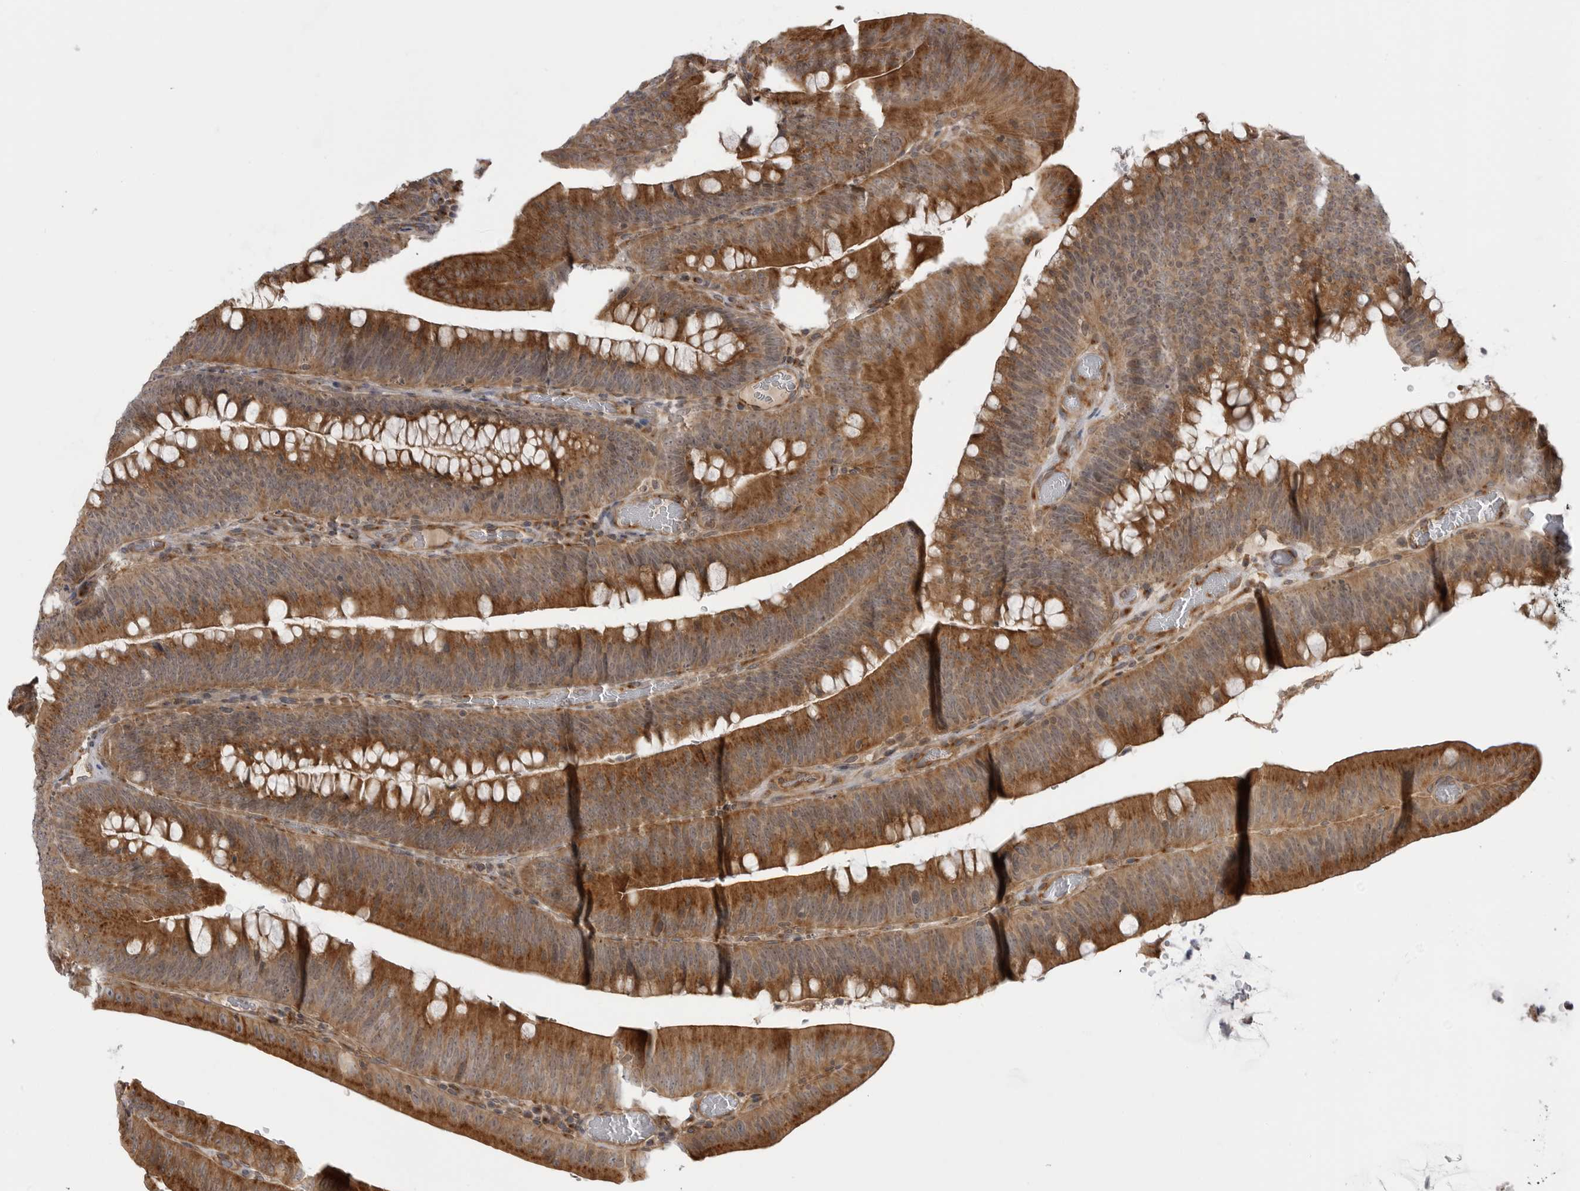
{"staining": {"intensity": "strong", "quantity": ">75%", "location": "cytoplasmic/membranous"}, "tissue": "colorectal cancer", "cell_type": "Tumor cells", "image_type": "cancer", "snomed": [{"axis": "morphology", "description": "Normal tissue, NOS"}, {"axis": "topography", "description": "Colon"}], "caption": "Colorectal cancer was stained to show a protein in brown. There is high levels of strong cytoplasmic/membranous expression in approximately >75% of tumor cells.", "gene": "LRRC45", "patient": {"sex": "female", "age": 82}}